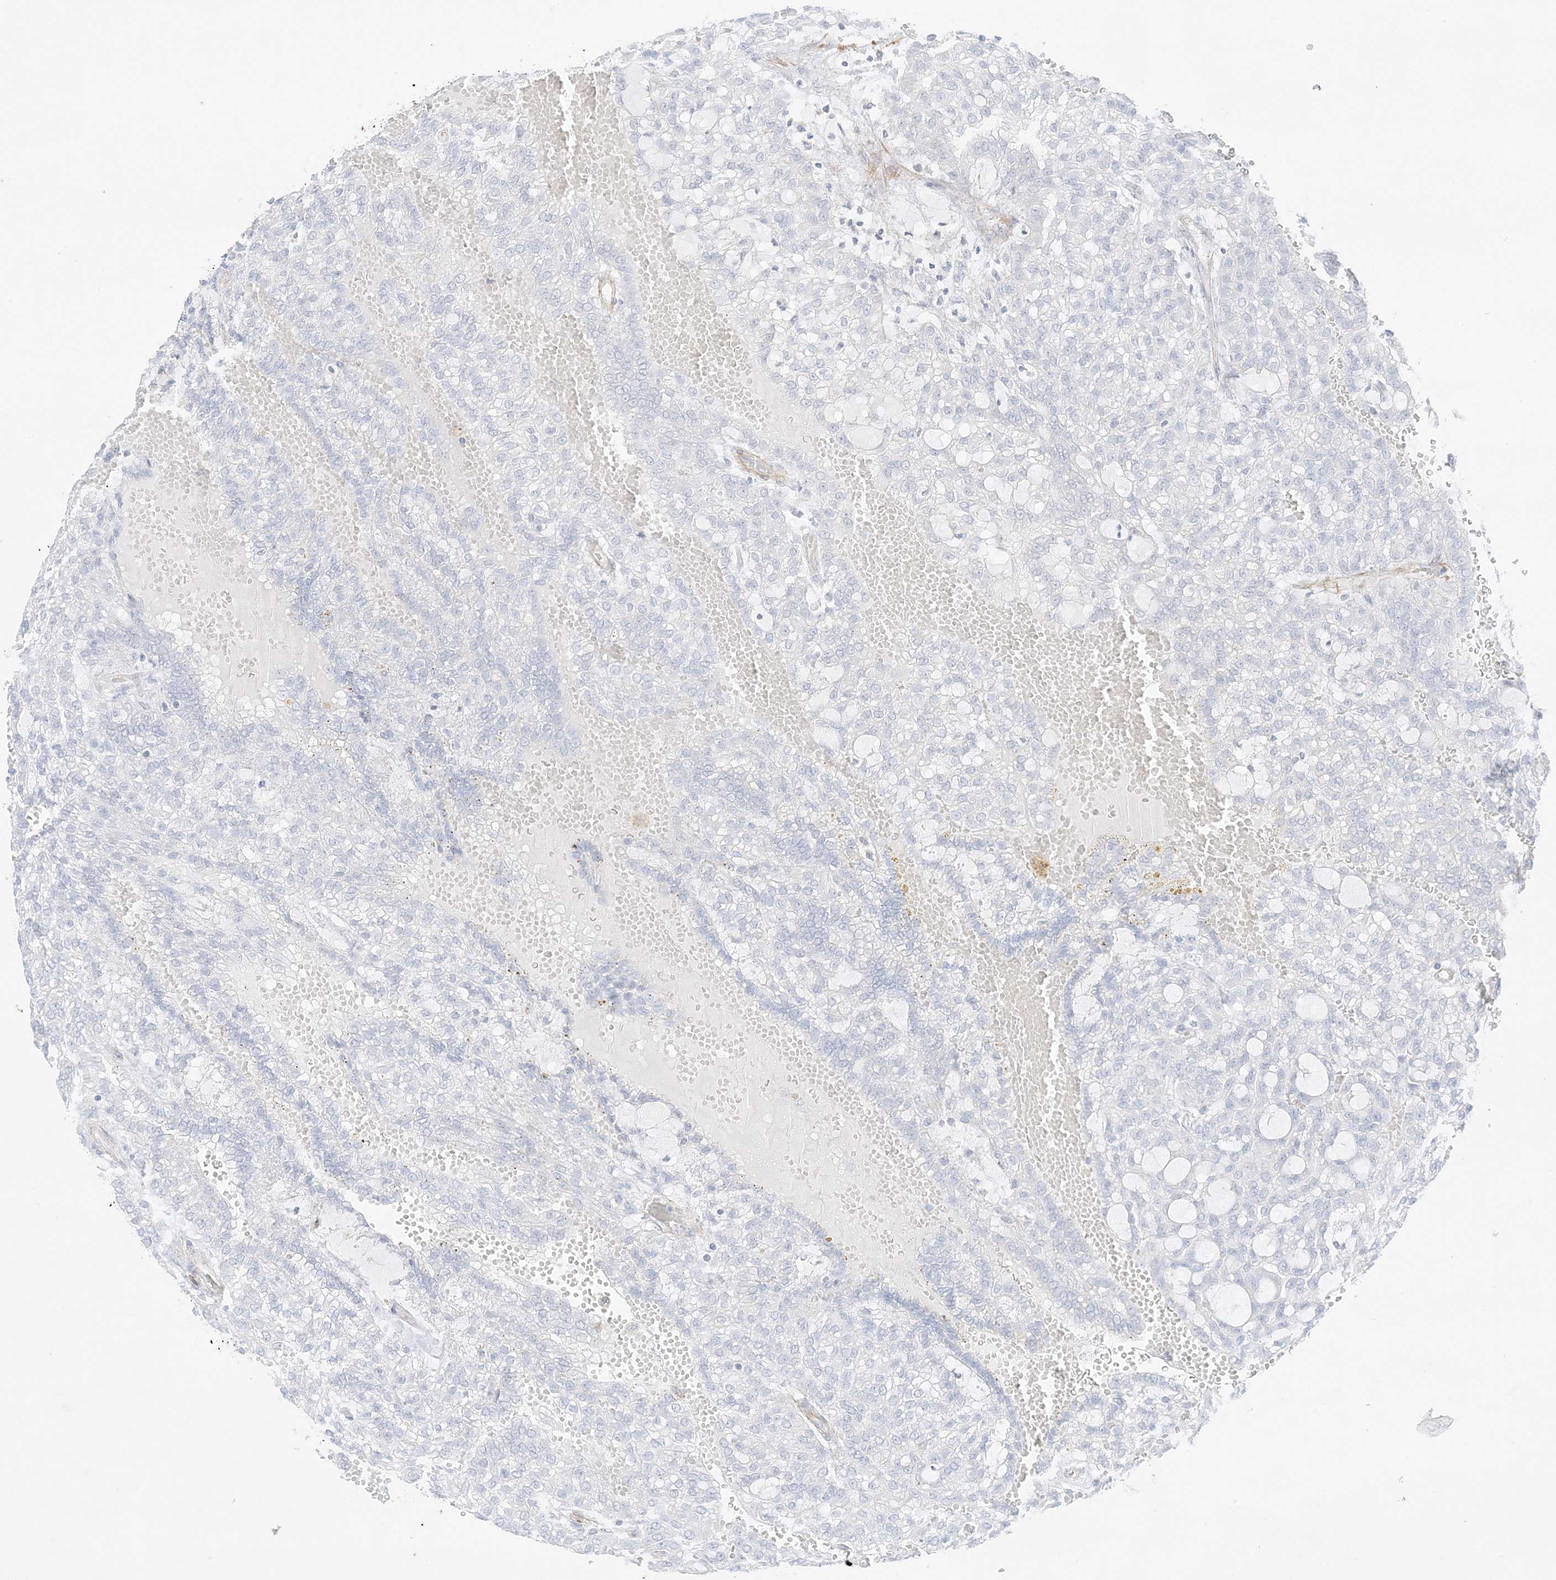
{"staining": {"intensity": "negative", "quantity": "none", "location": "none"}, "tissue": "renal cancer", "cell_type": "Tumor cells", "image_type": "cancer", "snomed": [{"axis": "morphology", "description": "Adenocarcinoma, NOS"}, {"axis": "topography", "description": "Kidney"}], "caption": "Immunohistochemistry (IHC) histopathology image of neoplastic tissue: human renal adenocarcinoma stained with DAB (3,3'-diaminobenzidine) displays no significant protein positivity in tumor cells.", "gene": "SLC22A13", "patient": {"sex": "male", "age": 63}}